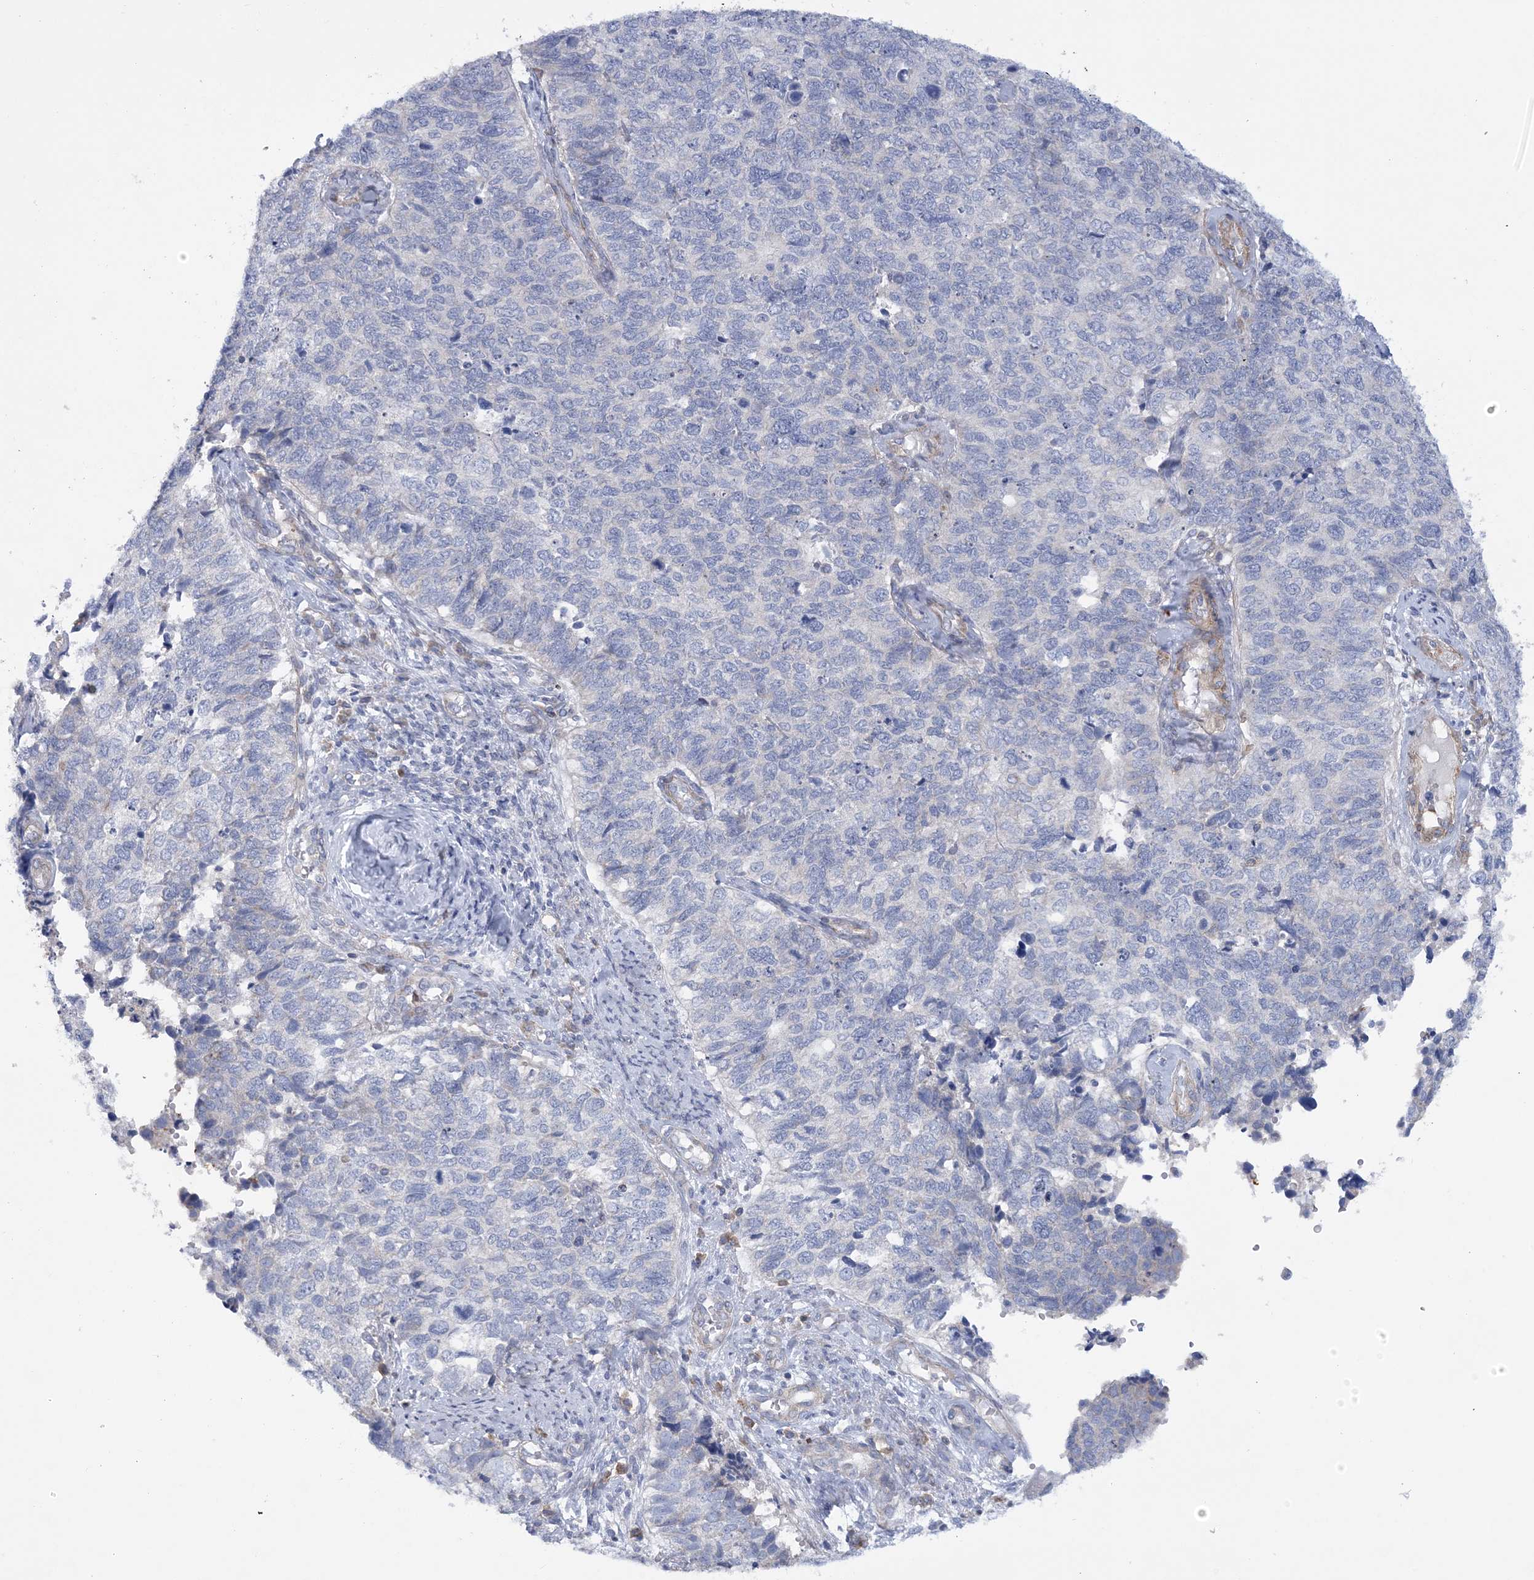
{"staining": {"intensity": "negative", "quantity": "none", "location": "none"}, "tissue": "cervical cancer", "cell_type": "Tumor cells", "image_type": "cancer", "snomed": [{"axis": "morphology", "description": "Squamous cell carcinoma, NOS"}, {"axis": "topography", "description": "Cervix"}], "caption": "IHC of cervical cancer (squamous cell carcinoma) reveals no positivity in tumor cells. The staining is performed using DAB brown chromogen with nuclei counter-stained in using hematoxylin.", "gene": "ARSJ", "patient": {"sex": "female", "age": 63}}